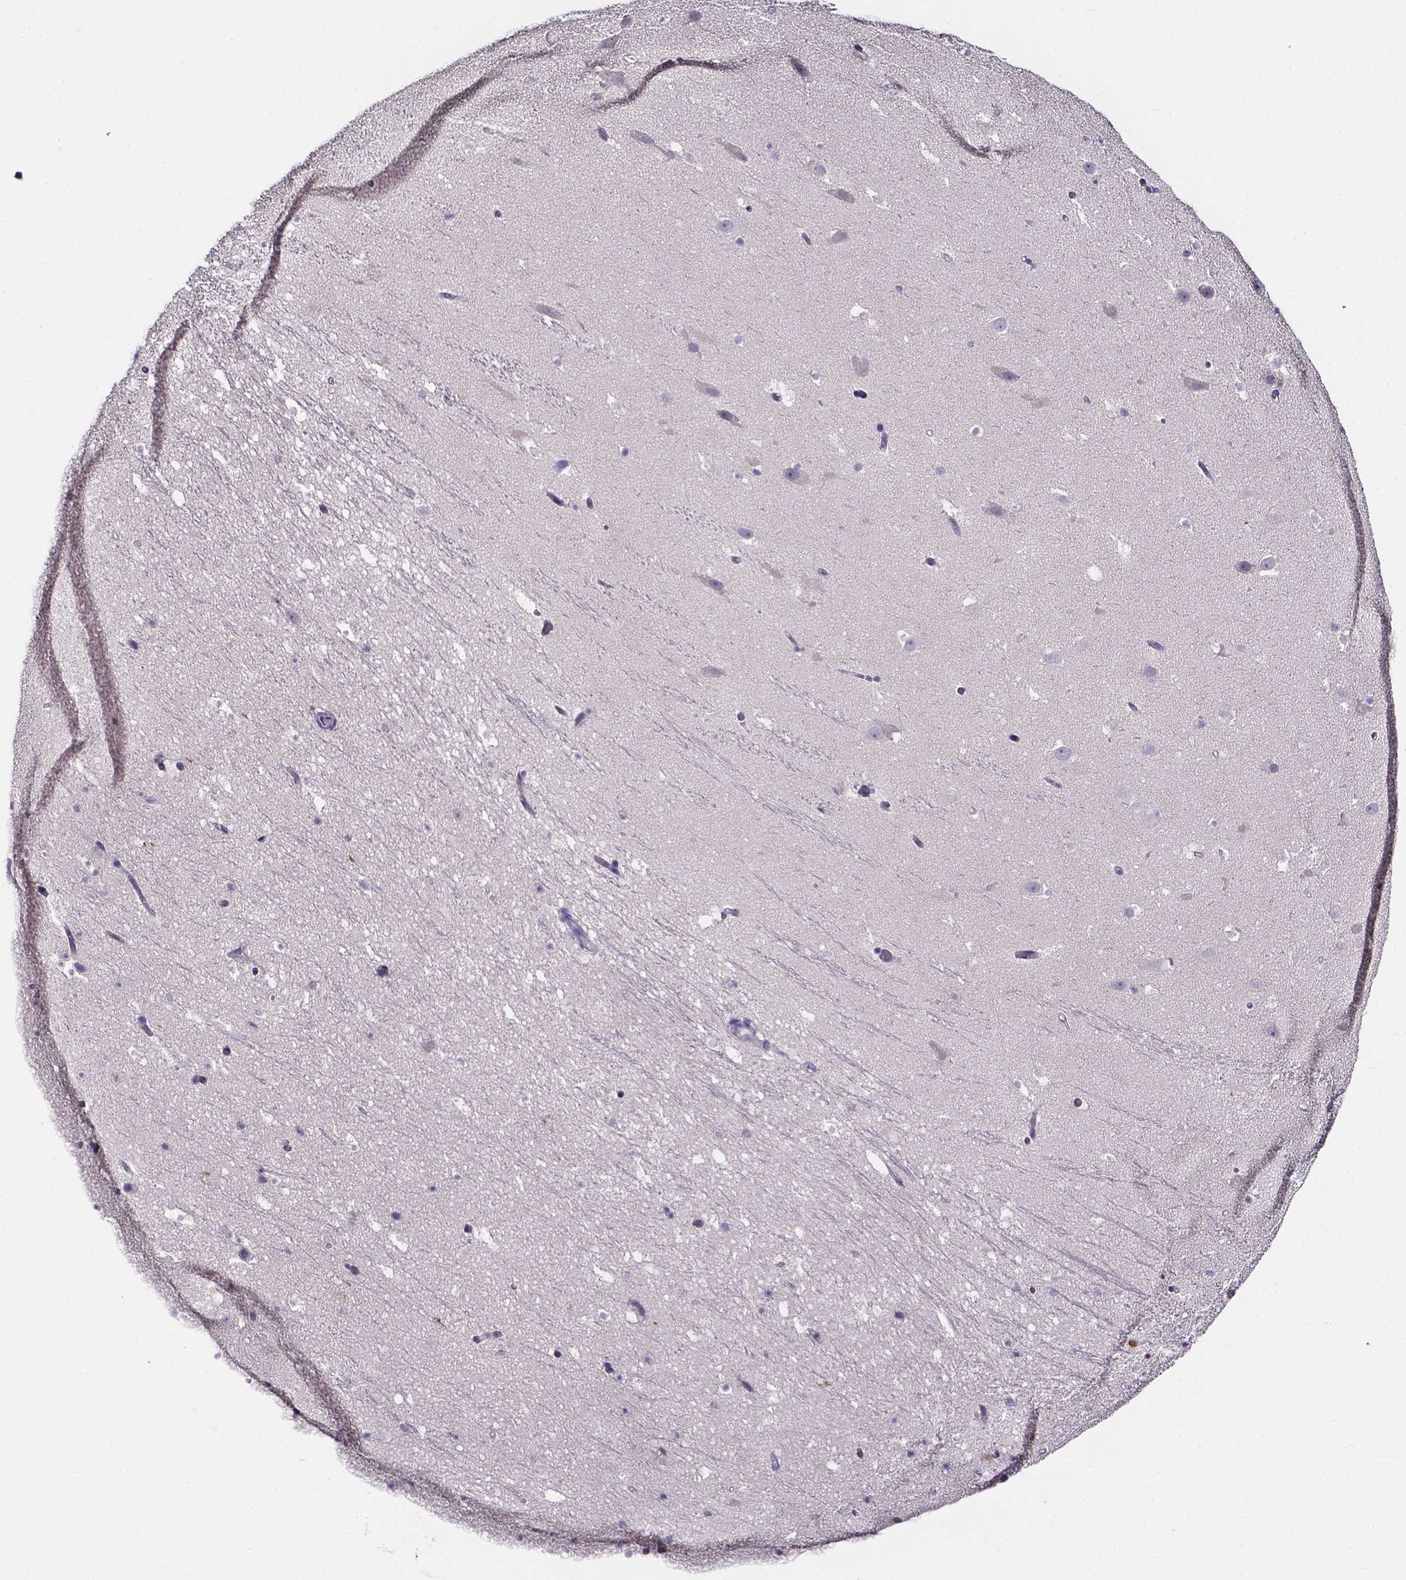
{"staining": {"intensity": "negative", "quantity": "none", "location": "none"}, "tissue": "hippocampus", "cell_type": "Glial cells", "image_type": "normal", "snomed": [{"axis": "morphology", "description": "Normal tissue, NOS"}, {"axis": "topography", "description": "Hippocampus"}], "caption": "DAB (3,3'-diaminobenzidine) immunohistochemical staining of benign hippocampus exhibits no significant staining in glial cells.", "gene": "SPOCD1", "patient": {"sex": "male", "age": 26}}